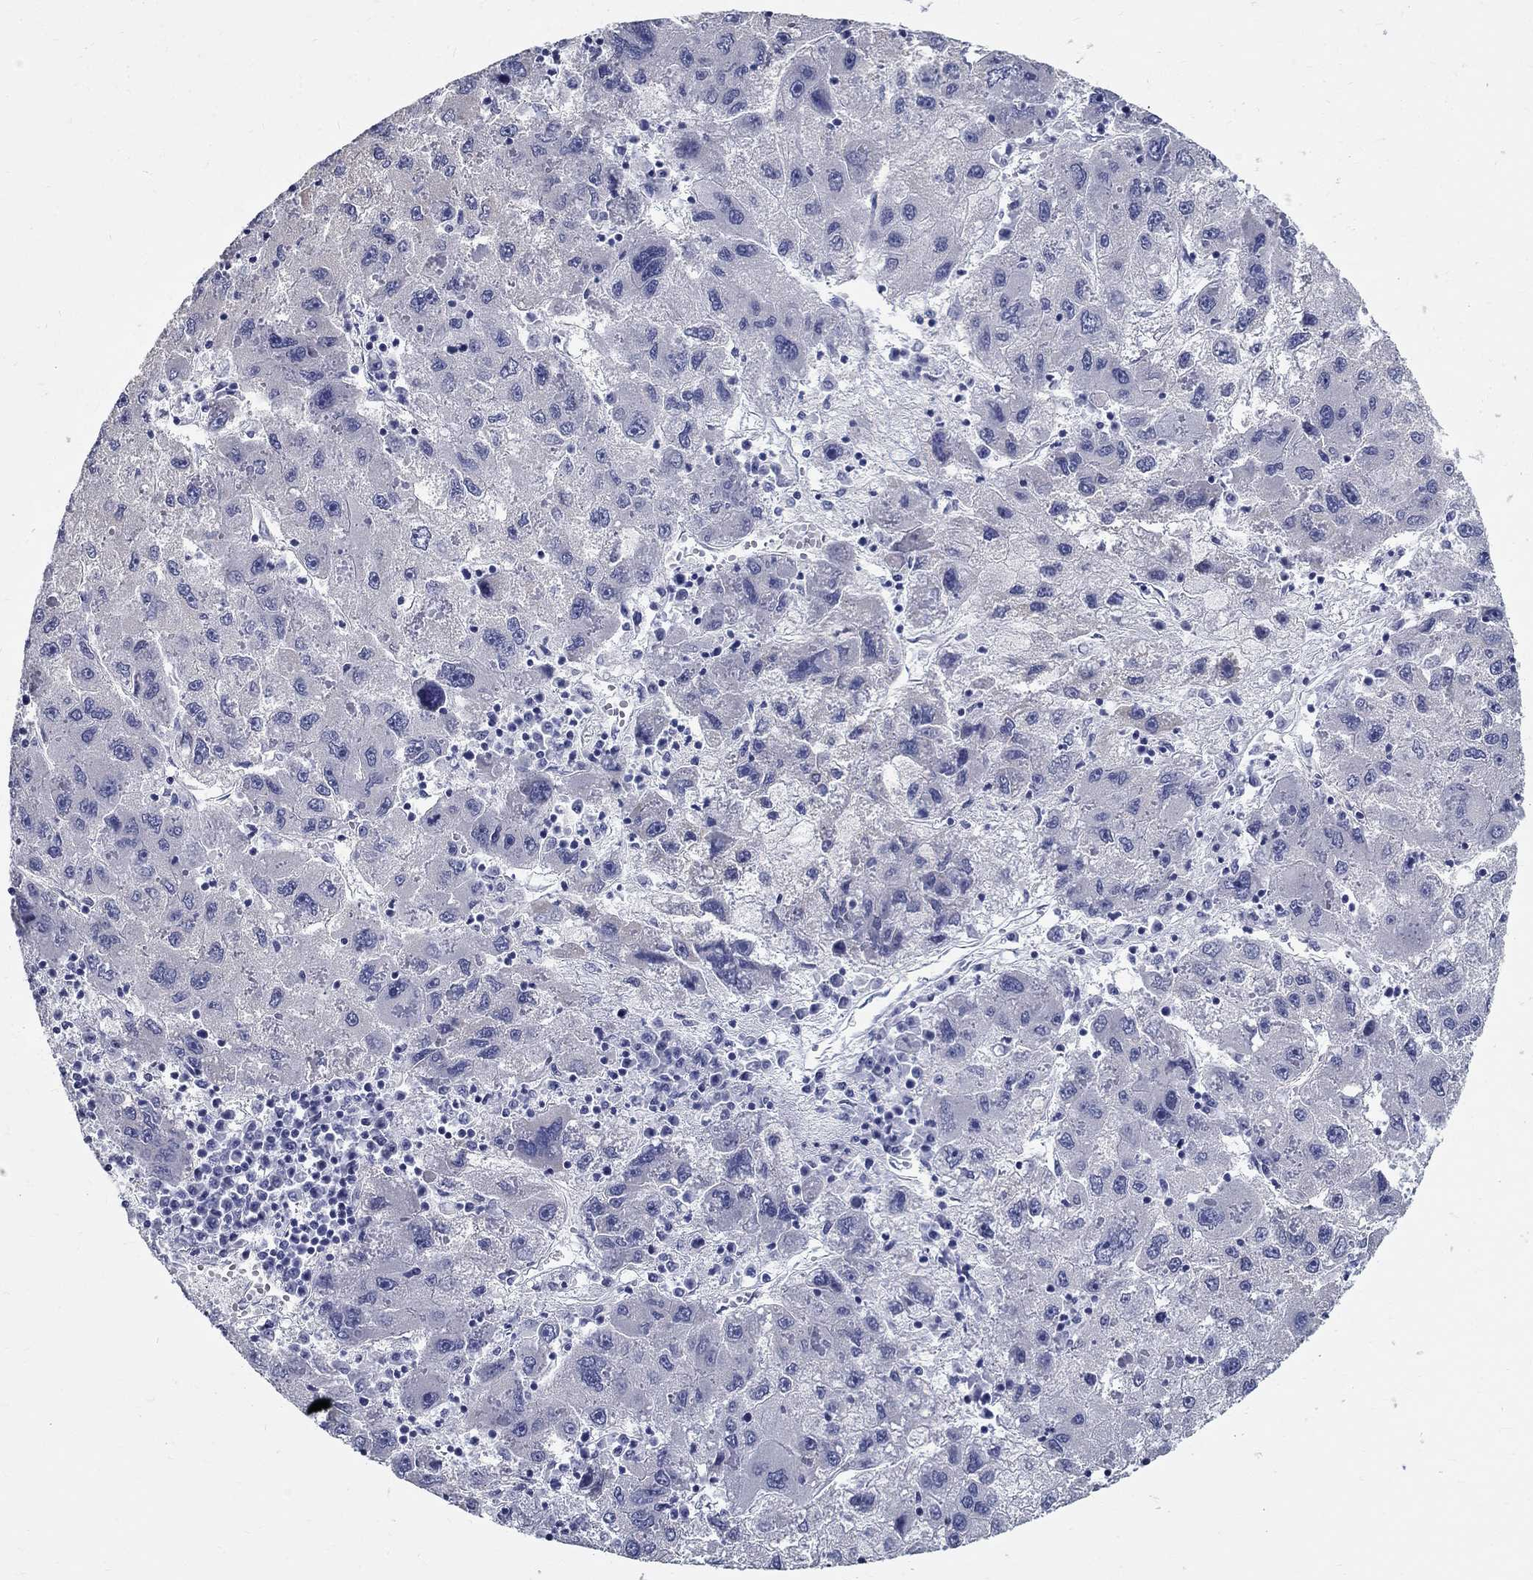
{"staining": {"intensity": "weak", "quantity": "<25%", "location": "cytoplasmic/membranous"}, "tissue": "liver cancer", "cell_type": "Tumor cells", "image_type": "cancer", "snomed": [{"axis": "morphology", "description": "Carcinoma, Hepatocellular, NOS"}, {"axis": "topography", "description": "Liver"}], "caption": "A high-resolution photomicrograph shows immunohistochemistry (IHC) staining of hepatocellular carcinoma (liver), which exhibits no significant positivity in tumor cells. The staining was performed using DAB to visualize the protein expression in brown, while the nuclei were stained in blue with hematoxylin (Magnification: 20x).", "gene": "TGM4", "patient": {"sex": "male", "age": 75}}